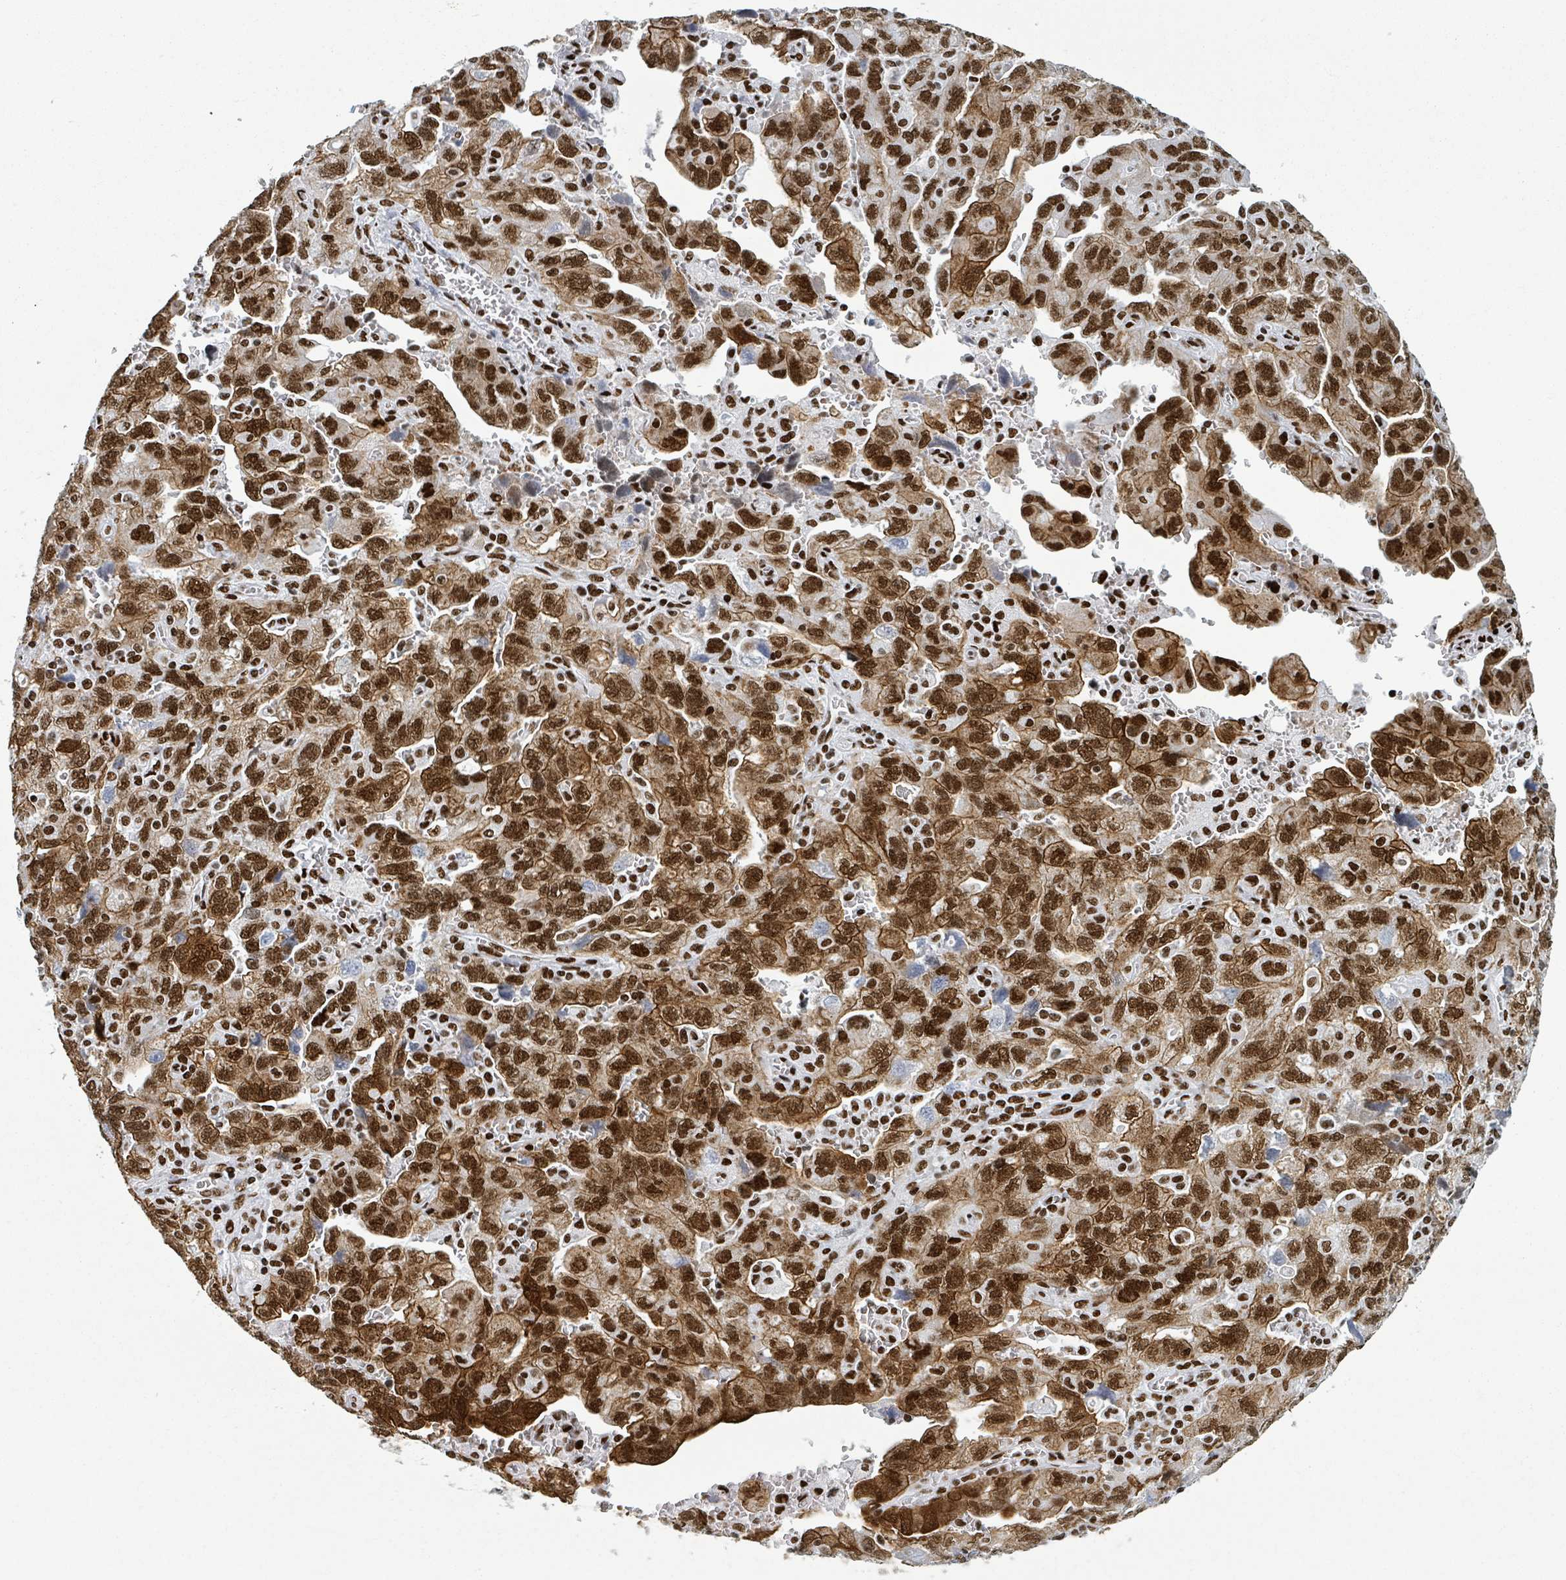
{"staining": {"intensity": "strong", "quantity": ">75%", "location": "nuclear"}, "tissue": "ovarian cancer", "cell_type": "Tumor cells", "image_type": "cancer", "snomed": [{"axis": "morphology", "description": "Carcinoma, NOS"}, {"axis": "morphology", "description": "Cystadenocarcinoma, serous, NOS"}, {"axis": "topography", "description": "Ovary"}], "caption": "Protein analysis of serous cystadenocarcinoma (ovarian) tissue demonstrates strong nuclear positivity in approximately >75% of tumor cells. The staining is performed using DAB brown chromogen to label protein expression. The nuclei are counter-stained blue using hematoxylin.", "gene": "DHX16", "patient": {"sex": "female", "age": 69}}